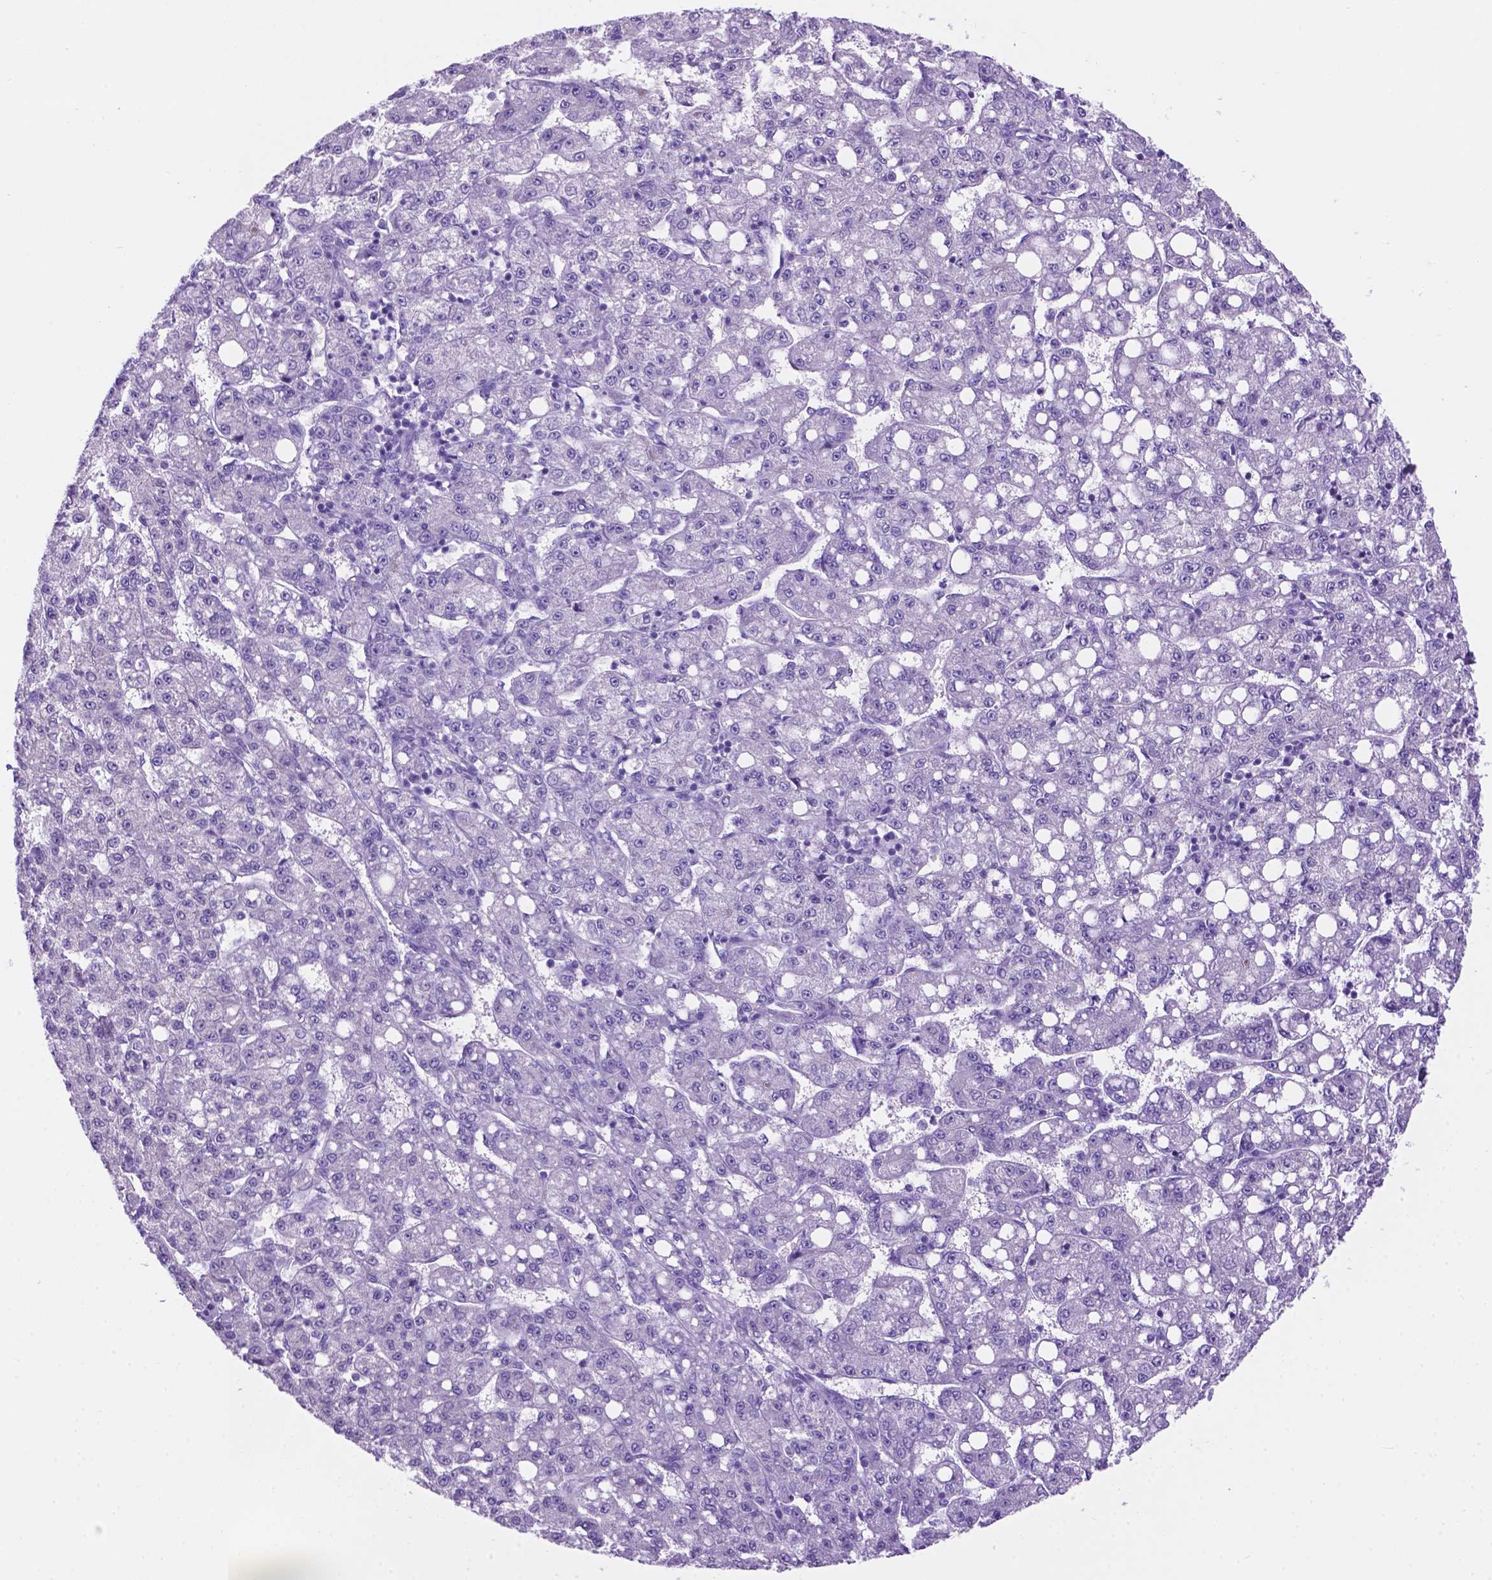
{"staining": {"intensity": "negative", "quantity": "none", "location": "none"}, "tissue": "liver cancer", "cell_type": "Tumor cells", "image_type": "cancer", "snomed": [{"axis": "morphology", "description": "Carcinoma, Hepatocellular, NOS"}, {"axis": "topography", "description": "Liver"}], "caption": "This is a histopathology image of IHC staining of liver cancer (hepatocellular carcinoma), which shows no expression in tumor cells.", "gene": "TMEM210", "patient": {"sex": "female", "age": 65}}